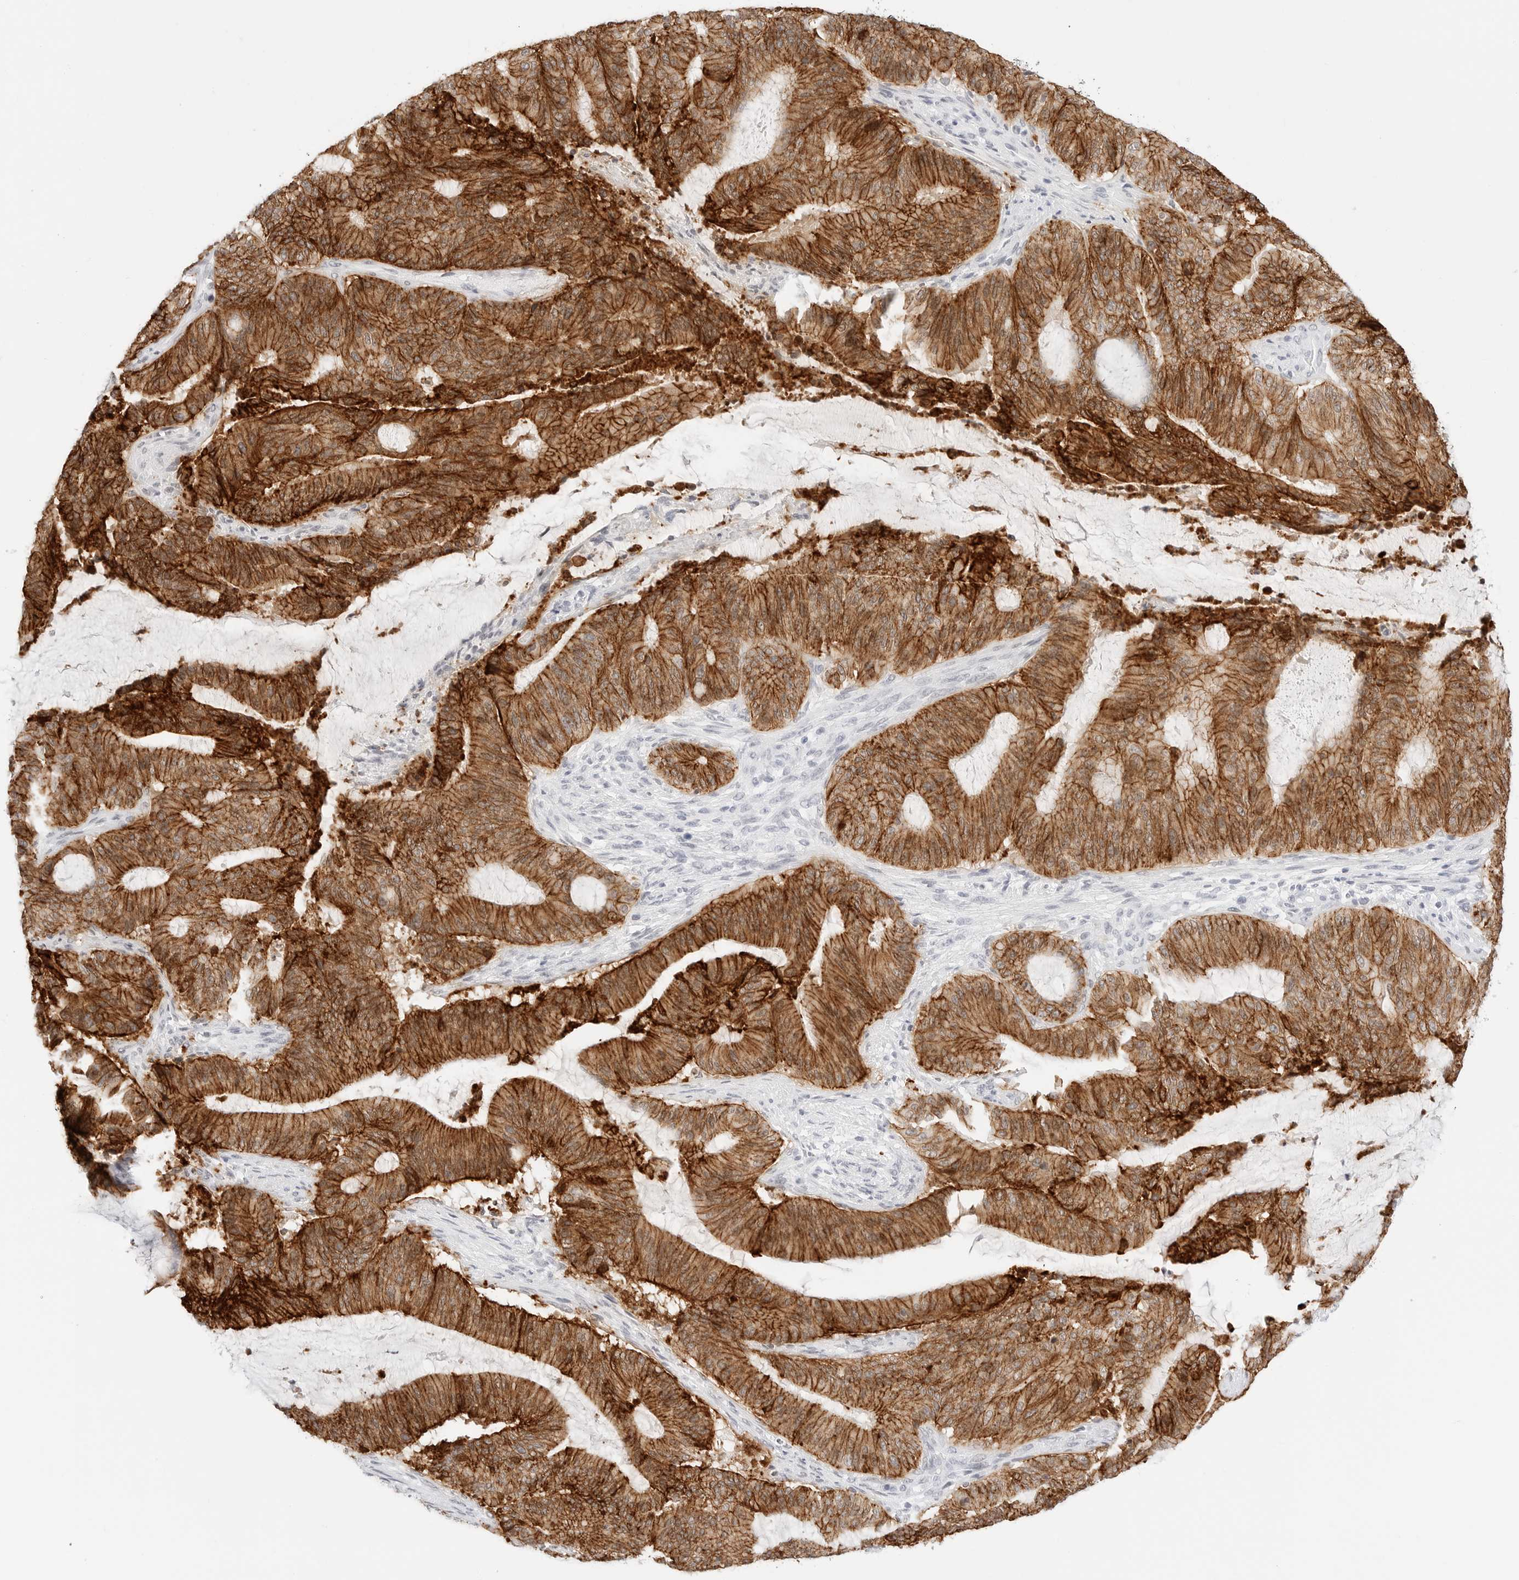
{"staining": {"intensity": "strong", "quantity": ">75%", "location": "cytoplasmic/membranous"}, "tissue": "liver cancer", "cell_type": "Tumor cells", "image_type": "cancer", "snomed": [{"axis": "morphology", "description": "Normal tissue, NOS"}, {"axis": "morphology", "description": "Cholangiocarcinoma"}, {"axis": "topography", "description": "Liver"}, {"axis": "topography", "description": "Peripheral nerve tissue"}], "caption": "Human liver cholangiocarcinoma stained for a protein (brown) reveals strong cytoplasmic/membranous positive positivity in about >75% of tumor cells.", "gene": "CDH1", "patient": {"sex": "female", "age": 73}}